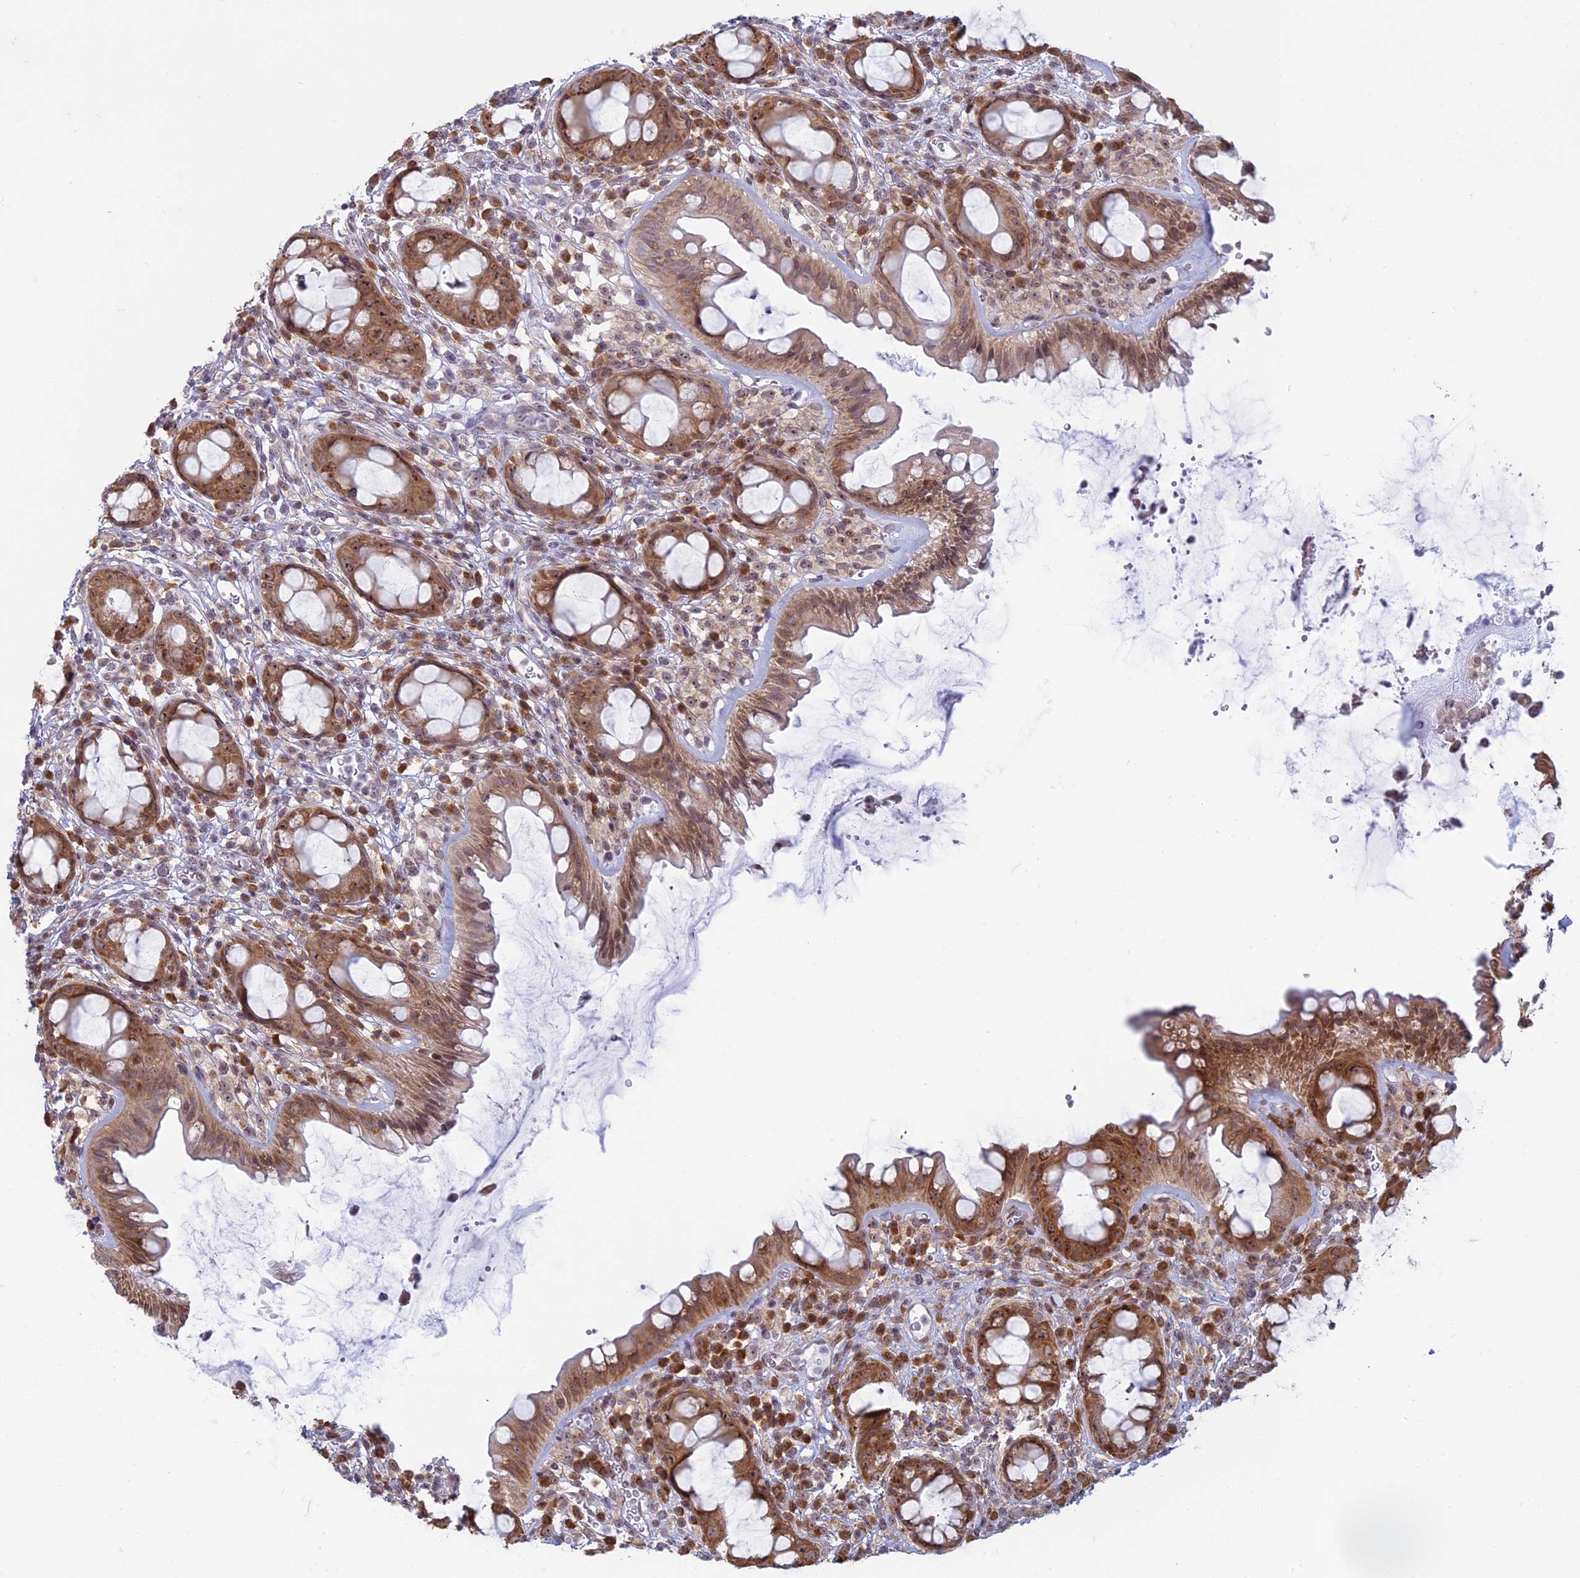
{"staining": {"intensity": "moderate", "quantity": ">75%", "location": "cytoplasmic/membranous,nuclear"}, "tissue": "rectum", "cell_type": "Glandular cells", "image_type": "normal", "snomed": [{"axis": "morphology", "description": "Normal tissue, NOS"}, {"axis": "topography", "description": "Rectum"}], "caption": "An immunohistochemistry photomicrograph of benign tissue is shown. Protein staining in brown shows moderate cytoplasmic/membranous,nuclear positivity in rectum within glandular cells.", "gene": "RPS19BP1", "patient": {"sex": "female", "age": 57}}